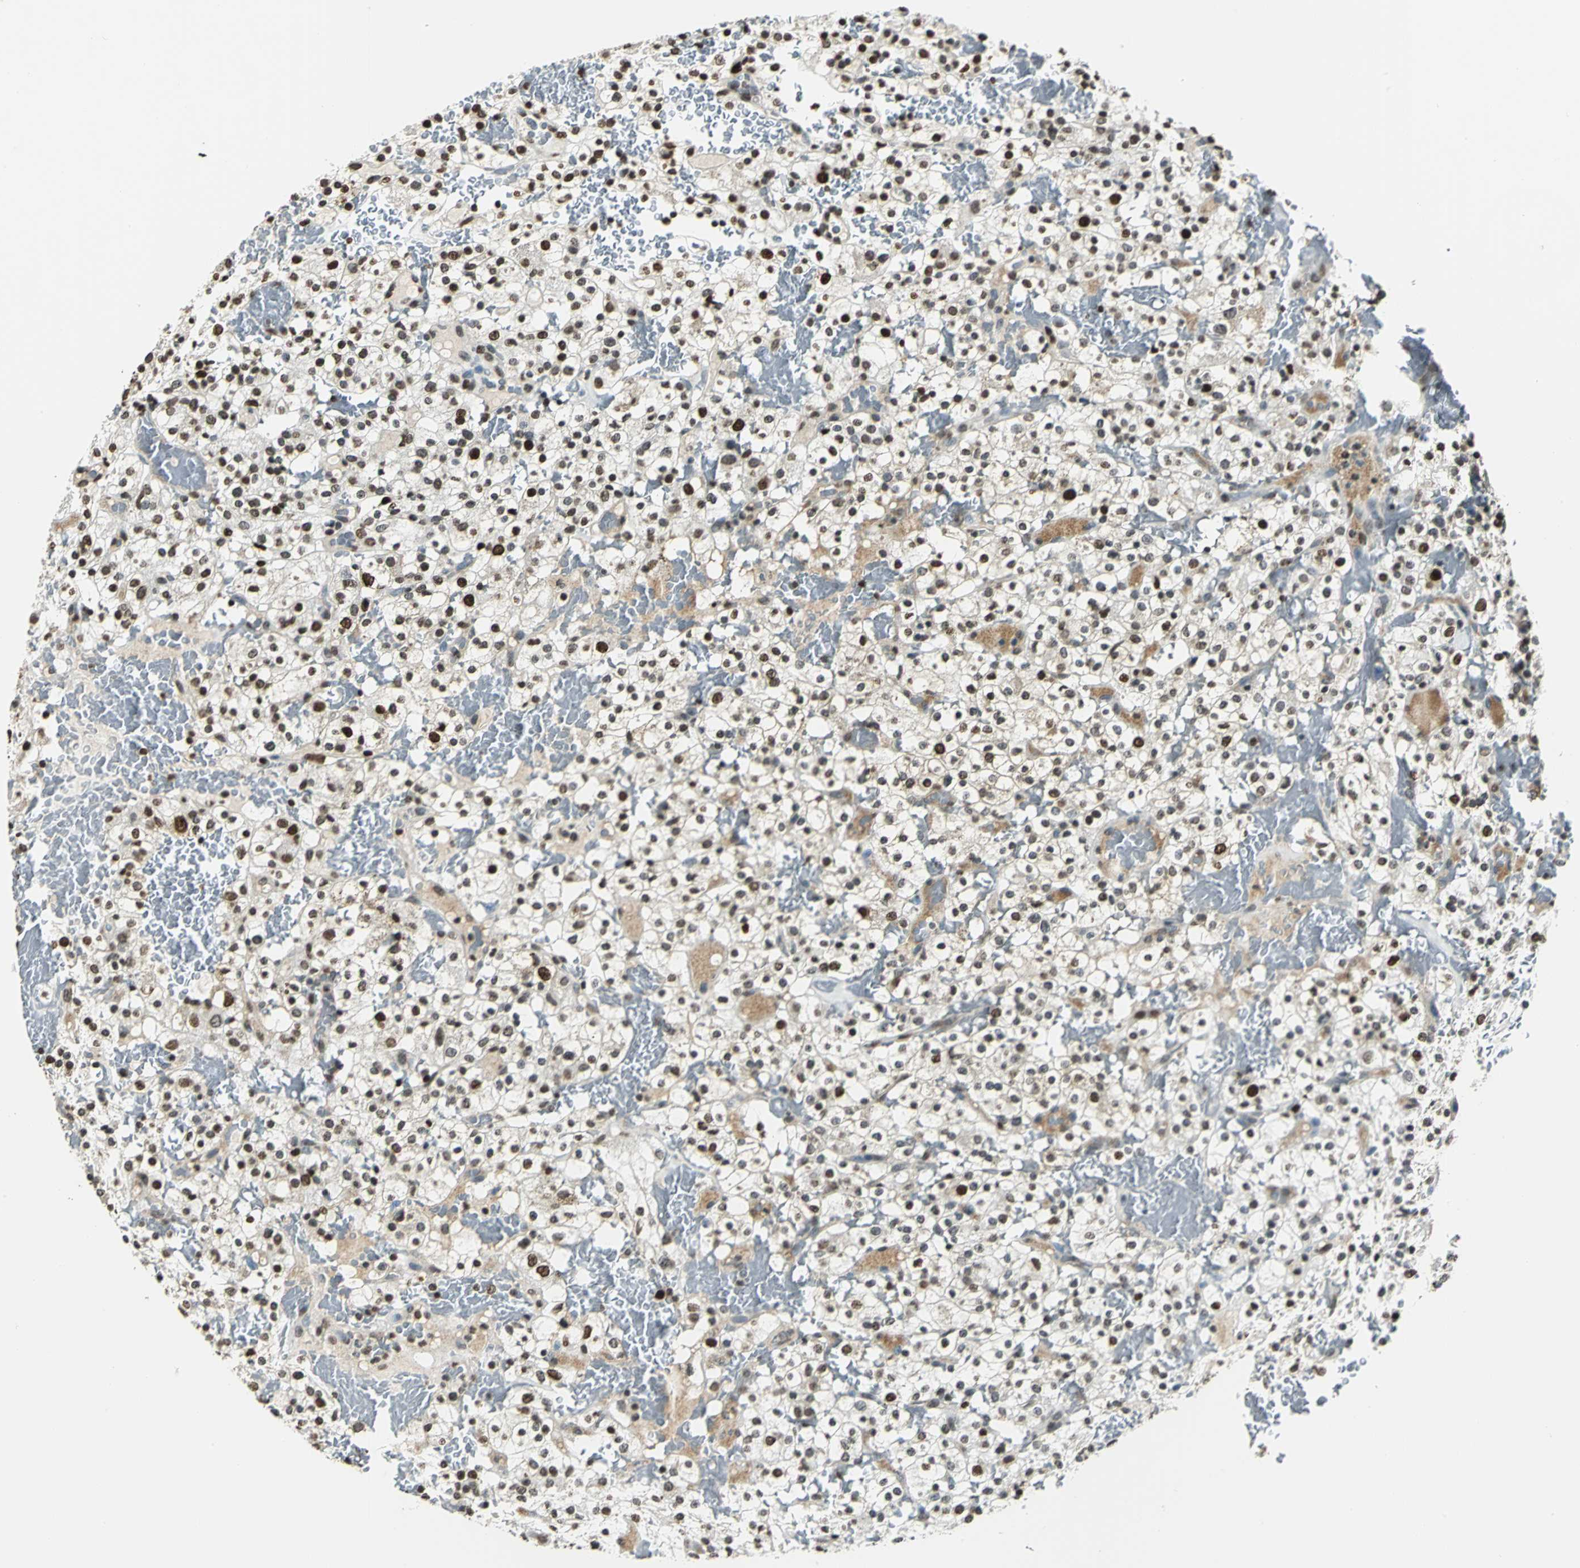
{"staining": {"intensity": "strong", "quantity": ">75%", "location": "nuclear"}, "tissue": "renal cancer", "cell_type": "Tumor cells", "image_type": "cancer", "snomed": [{"axis": "morphology", "description": "Normal tissue, NOS"}, {"axis": "morphology", "description": "Adenocarcinoma, NOS"}, {"axis": "topography", "description": "Kidney"}], "caption": "The histopathology image displays staining of renal adenocarcinoma, revealing strong nuclear protein staining (brown color) within tumor cells.", "gene": "MCM4", "patient": {"sex": "female", "age": 72}}